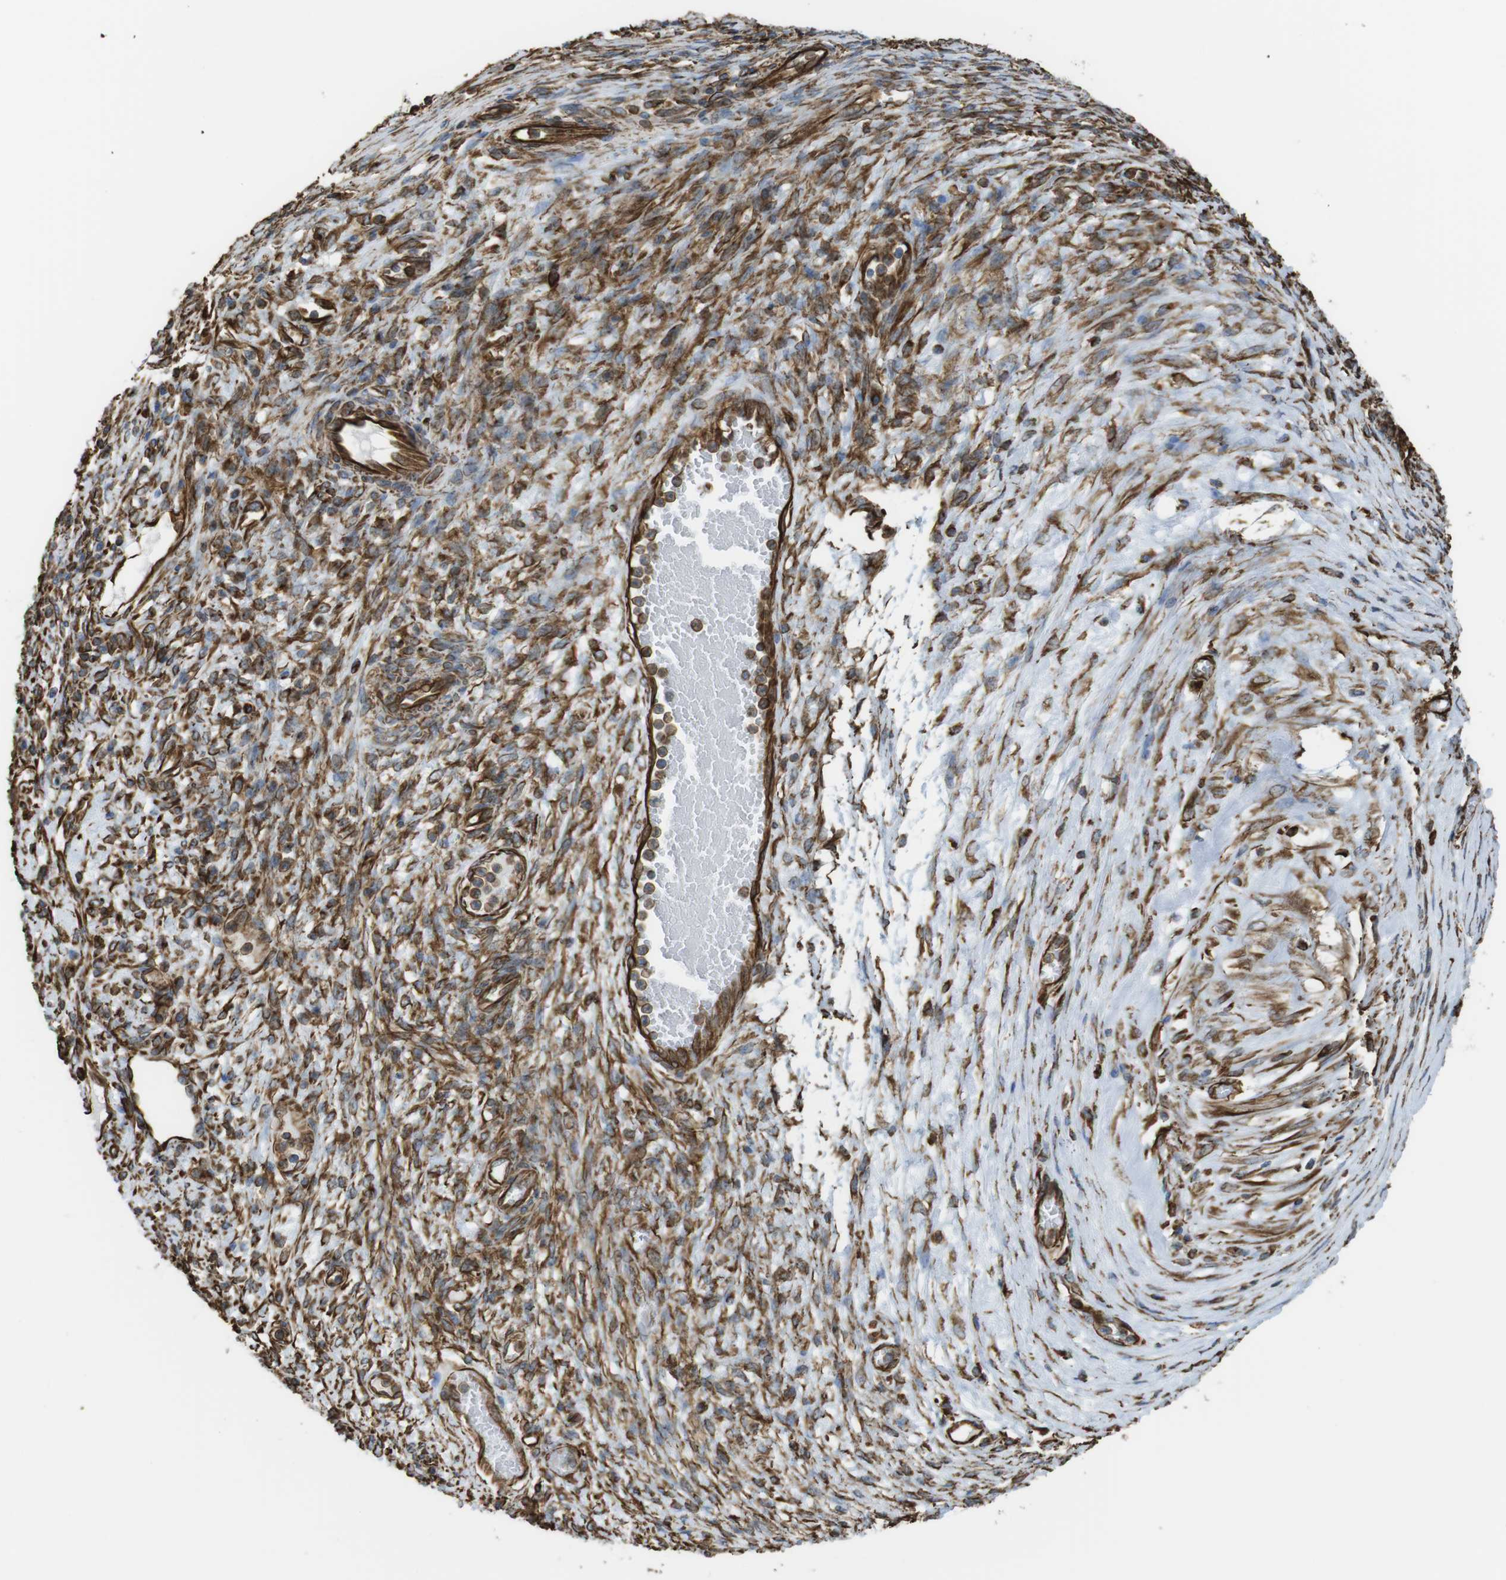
{"staining": {"intensity": "negative", "quantity": "none", "location": "none"}, "tissue": "ovarian cancer", "cell_type": "Tumor cells", "image_type": "cancer", "snomed": [{"axis": "morphology", "description": "Cystadenocarcinoma, mucinous, NOS"}, {"axis": "topography", "description": "Ovary"}], "caption": "The micrograph exhibits no staining of tumor cells in mucinous cystadenocarcinoma (ovarian).", "gene": "RALGPS1", "patient": {"sex": "female", "age": 80}}